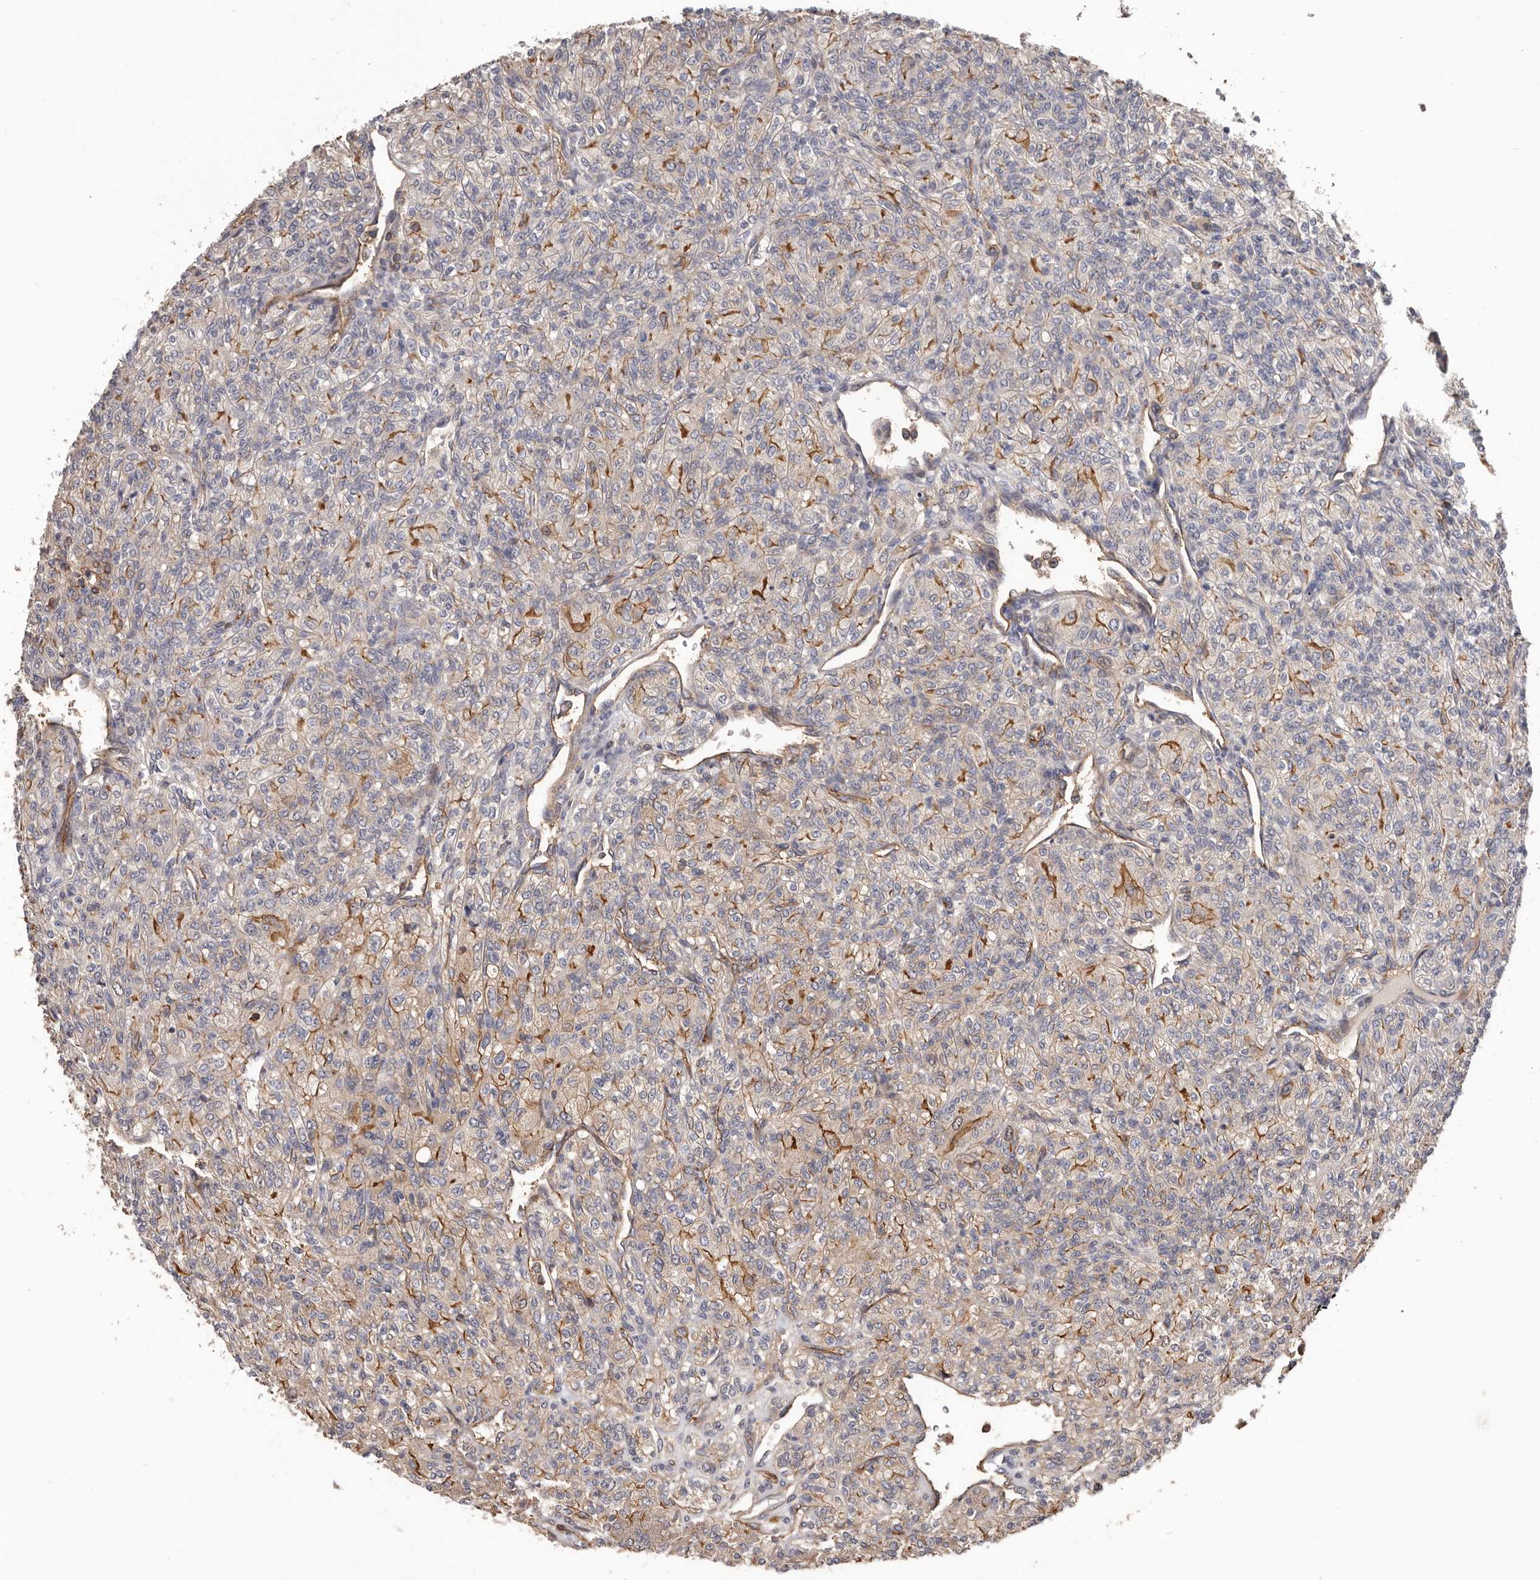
{"staining": {"intensity": "moderate", "quantity": "25%-75%", "location": "cytoplasmic/membranous"}, "tissue": "renal cancer", "cell_type": "Tumor cells", "image_type": "cancer", "snomed": [{"axis": "morphology", "description": "Adenocarcinoma, NOS"}, {"axis": "topography", "description": "Kidney"}], "caption": "Immunohistochemical staining of renal cancer demonstrates medium levels of moderate cytoplasmic/membranous positivity in about 25%-75% of tumor cells.", "gene": "PNRC2", "patient": {"sex": "male", "age": 77}}